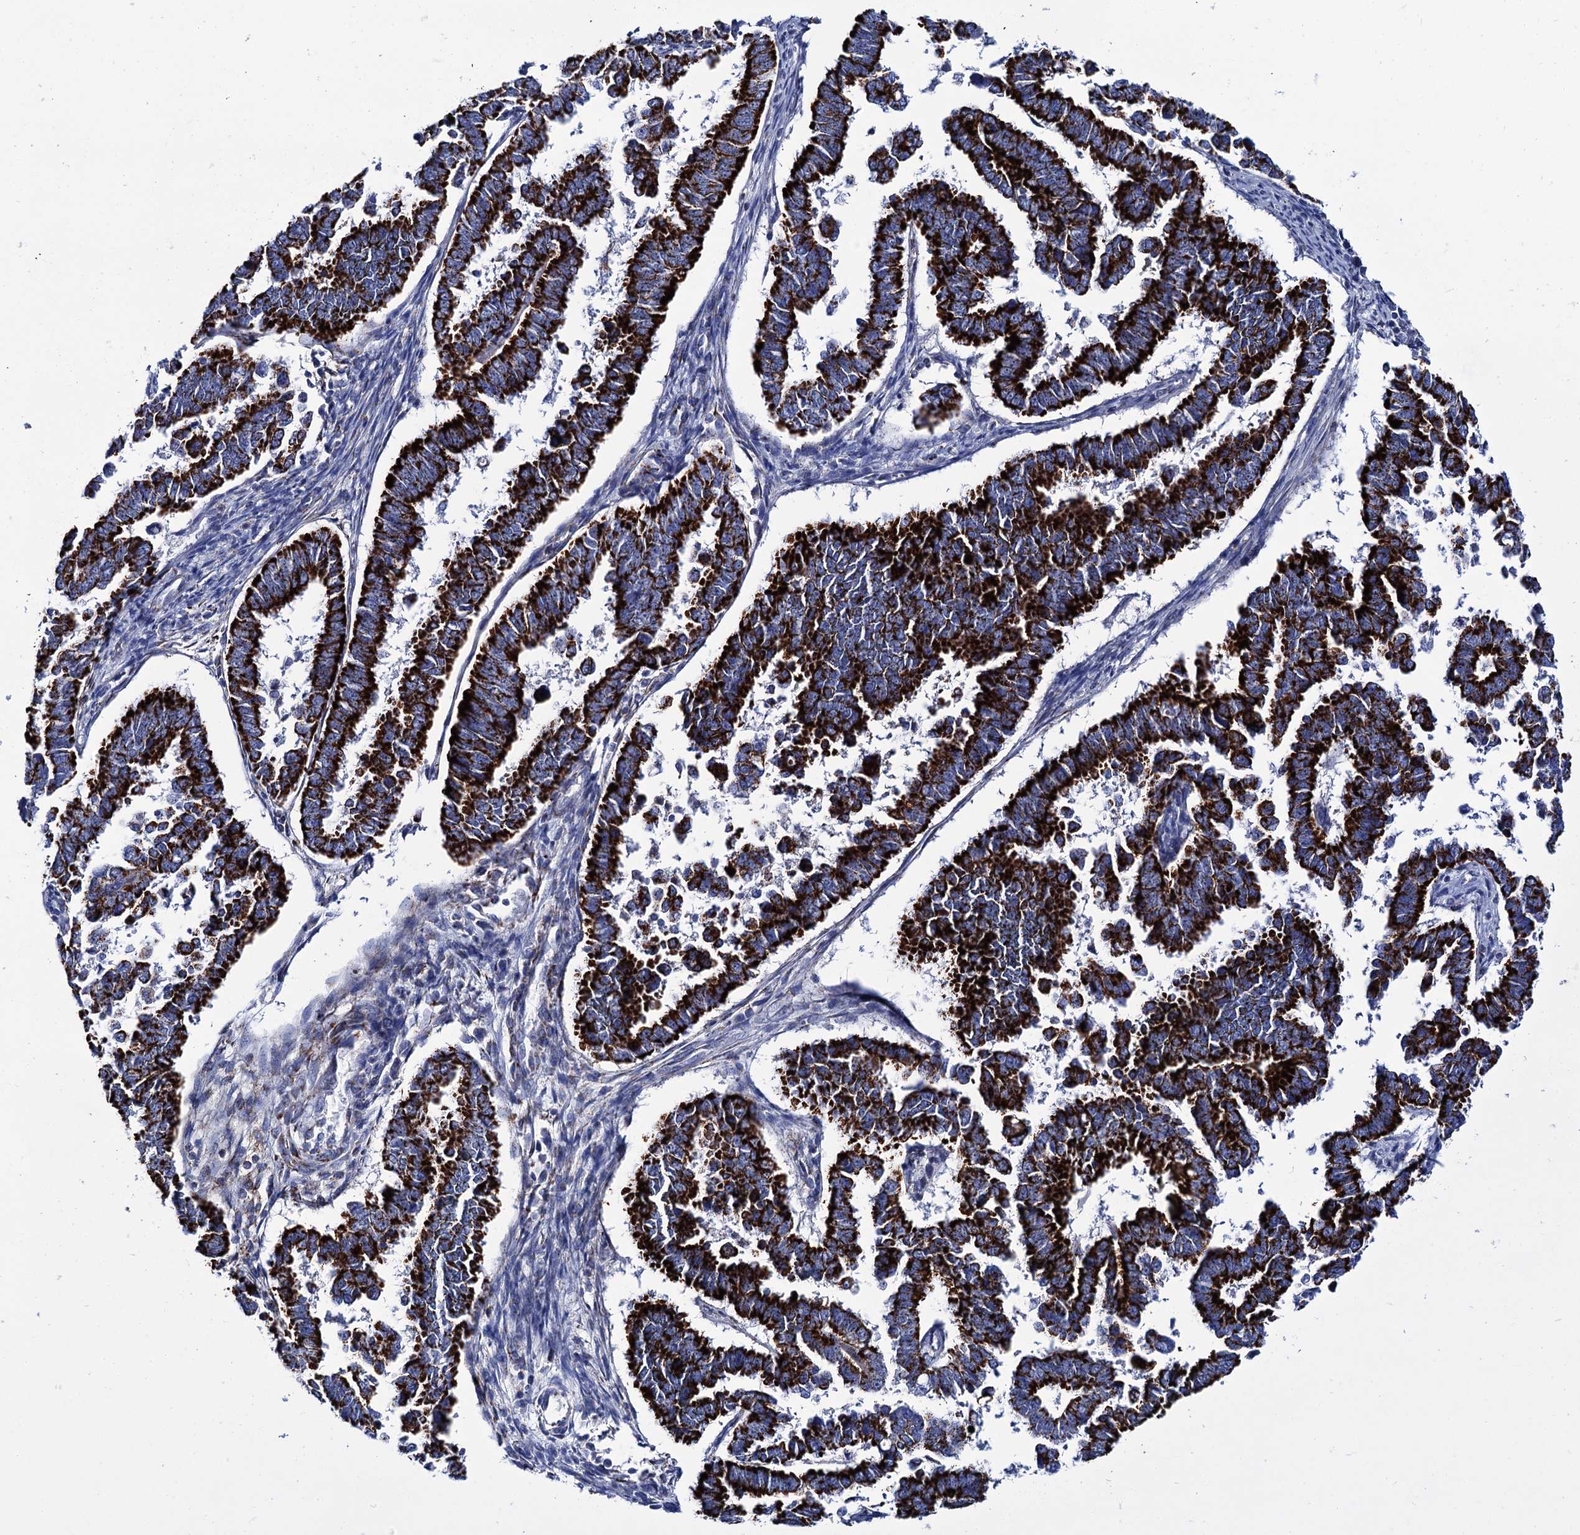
{"staining": {"intensity": "strong", "quantity": ">75%", "location": "cytoplasmic/membranous"}, "tissue": "endometrial cancer", "cell_type": "Tumor cells", "image_type": "cancer", "snomed": [{"axis": "morphology", "description": "Adenocarcinoma, NOS"}, {"axis": "topography", "description": "Endometrium"}], "caption": "Strong cytoplasmic/membranous positivity is identified in approximately >75% of tumor cells in endometrial cancer (adenocarcinoma).", "gene": "UBASH3B", "patient": {"sex": "female", "age": 75}}